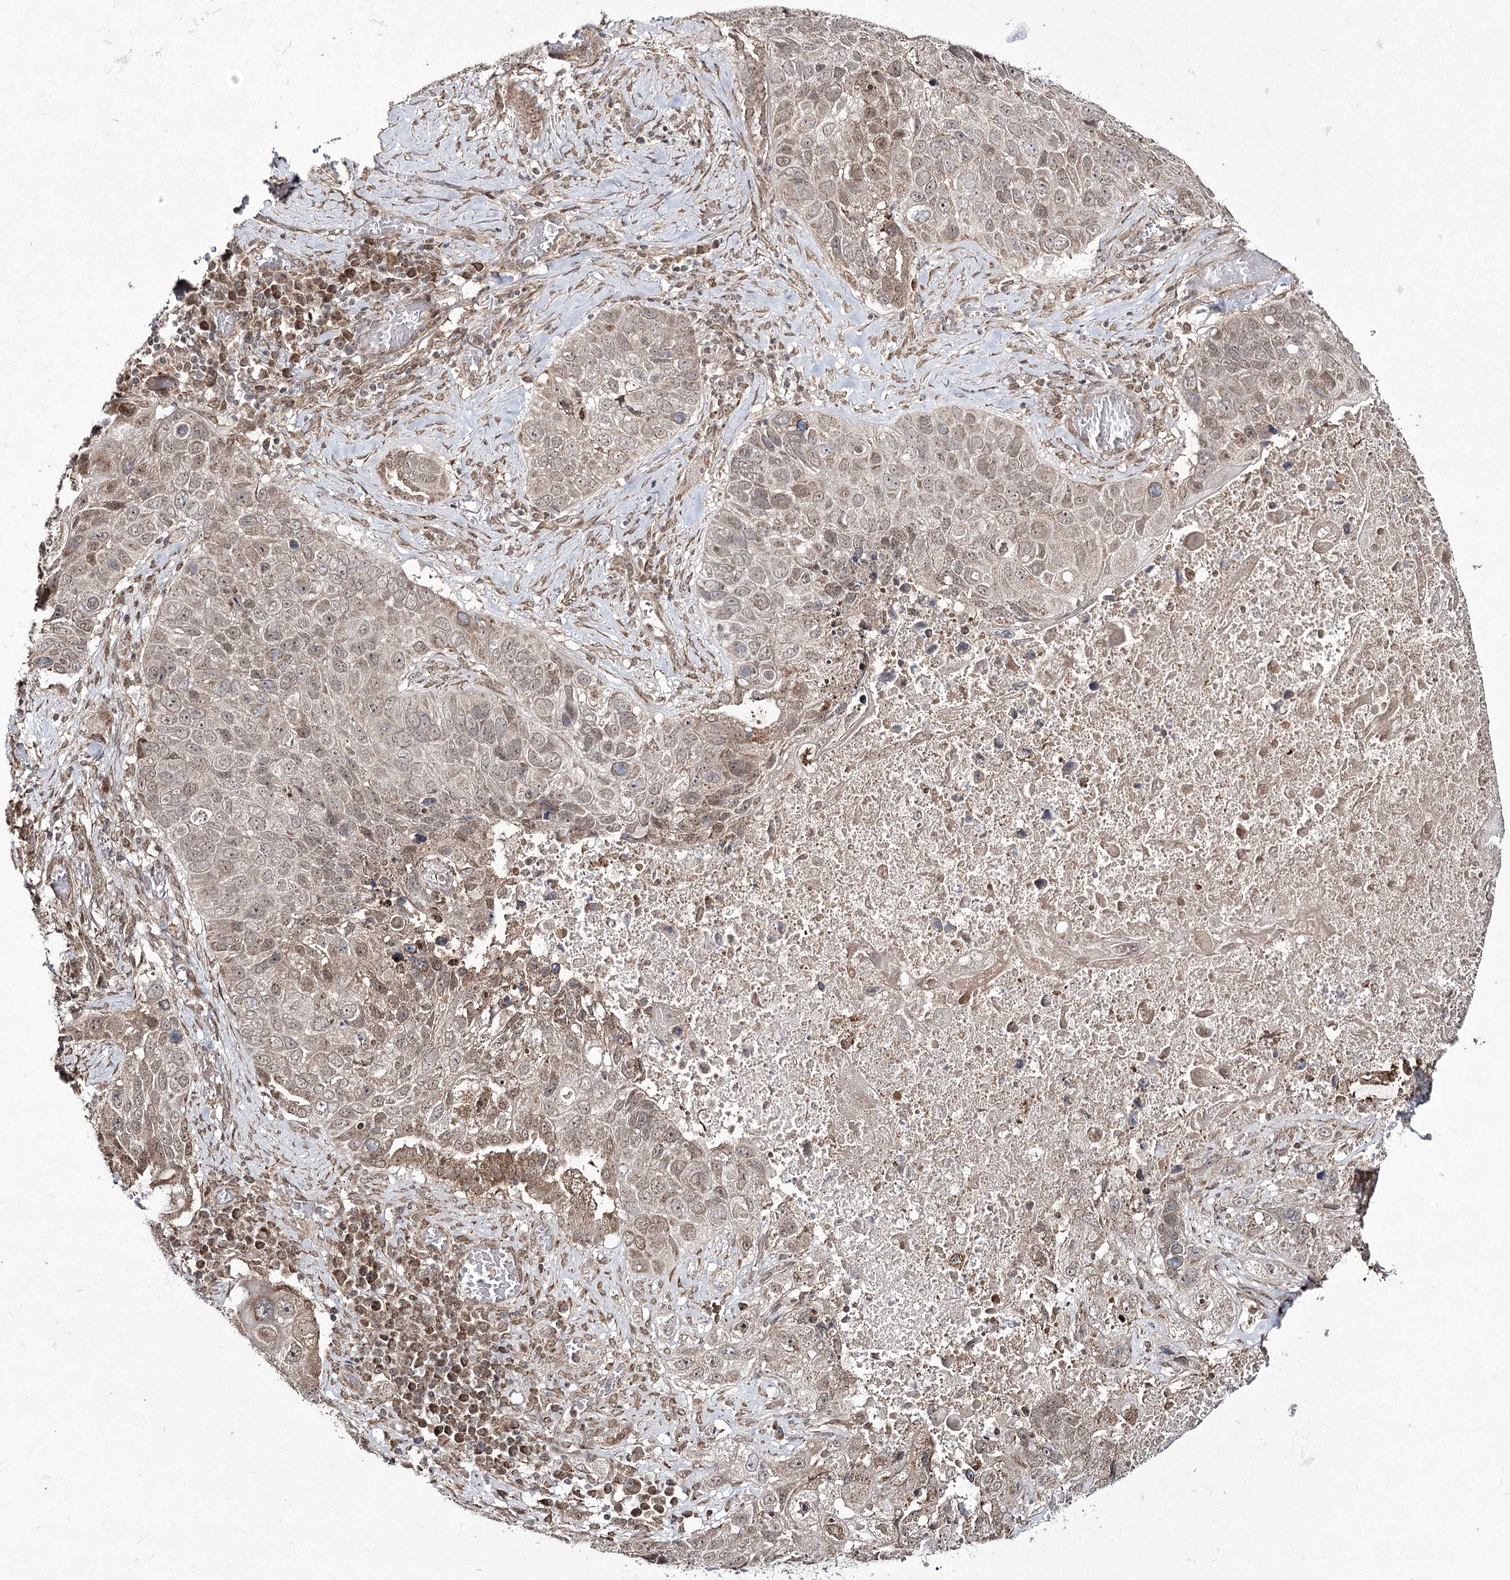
{"staining": {"intensity": "moderate", "quantity": "25%-75%", "location": "cytoplasmic/membranous,nuclear"}, "tissue": "lung cancer", "cell_type": "Tumor cells", "image_type": "cancer", "snomed": [{"axis": "morphology", "description": "Squamous cell carcinoma, NOS"}, {"axis": "topography", "description": "Lung"}], "caption": "Lung squamous cell carcinoma stained with DAB immunohistochemistry displays medium levels of moderate cytoplasmic/membranous and nuclear positivity in about 25%-75% of tumor cells.", "gene": "TRNT1", "patient": {"sex": "male", "age": 61}}